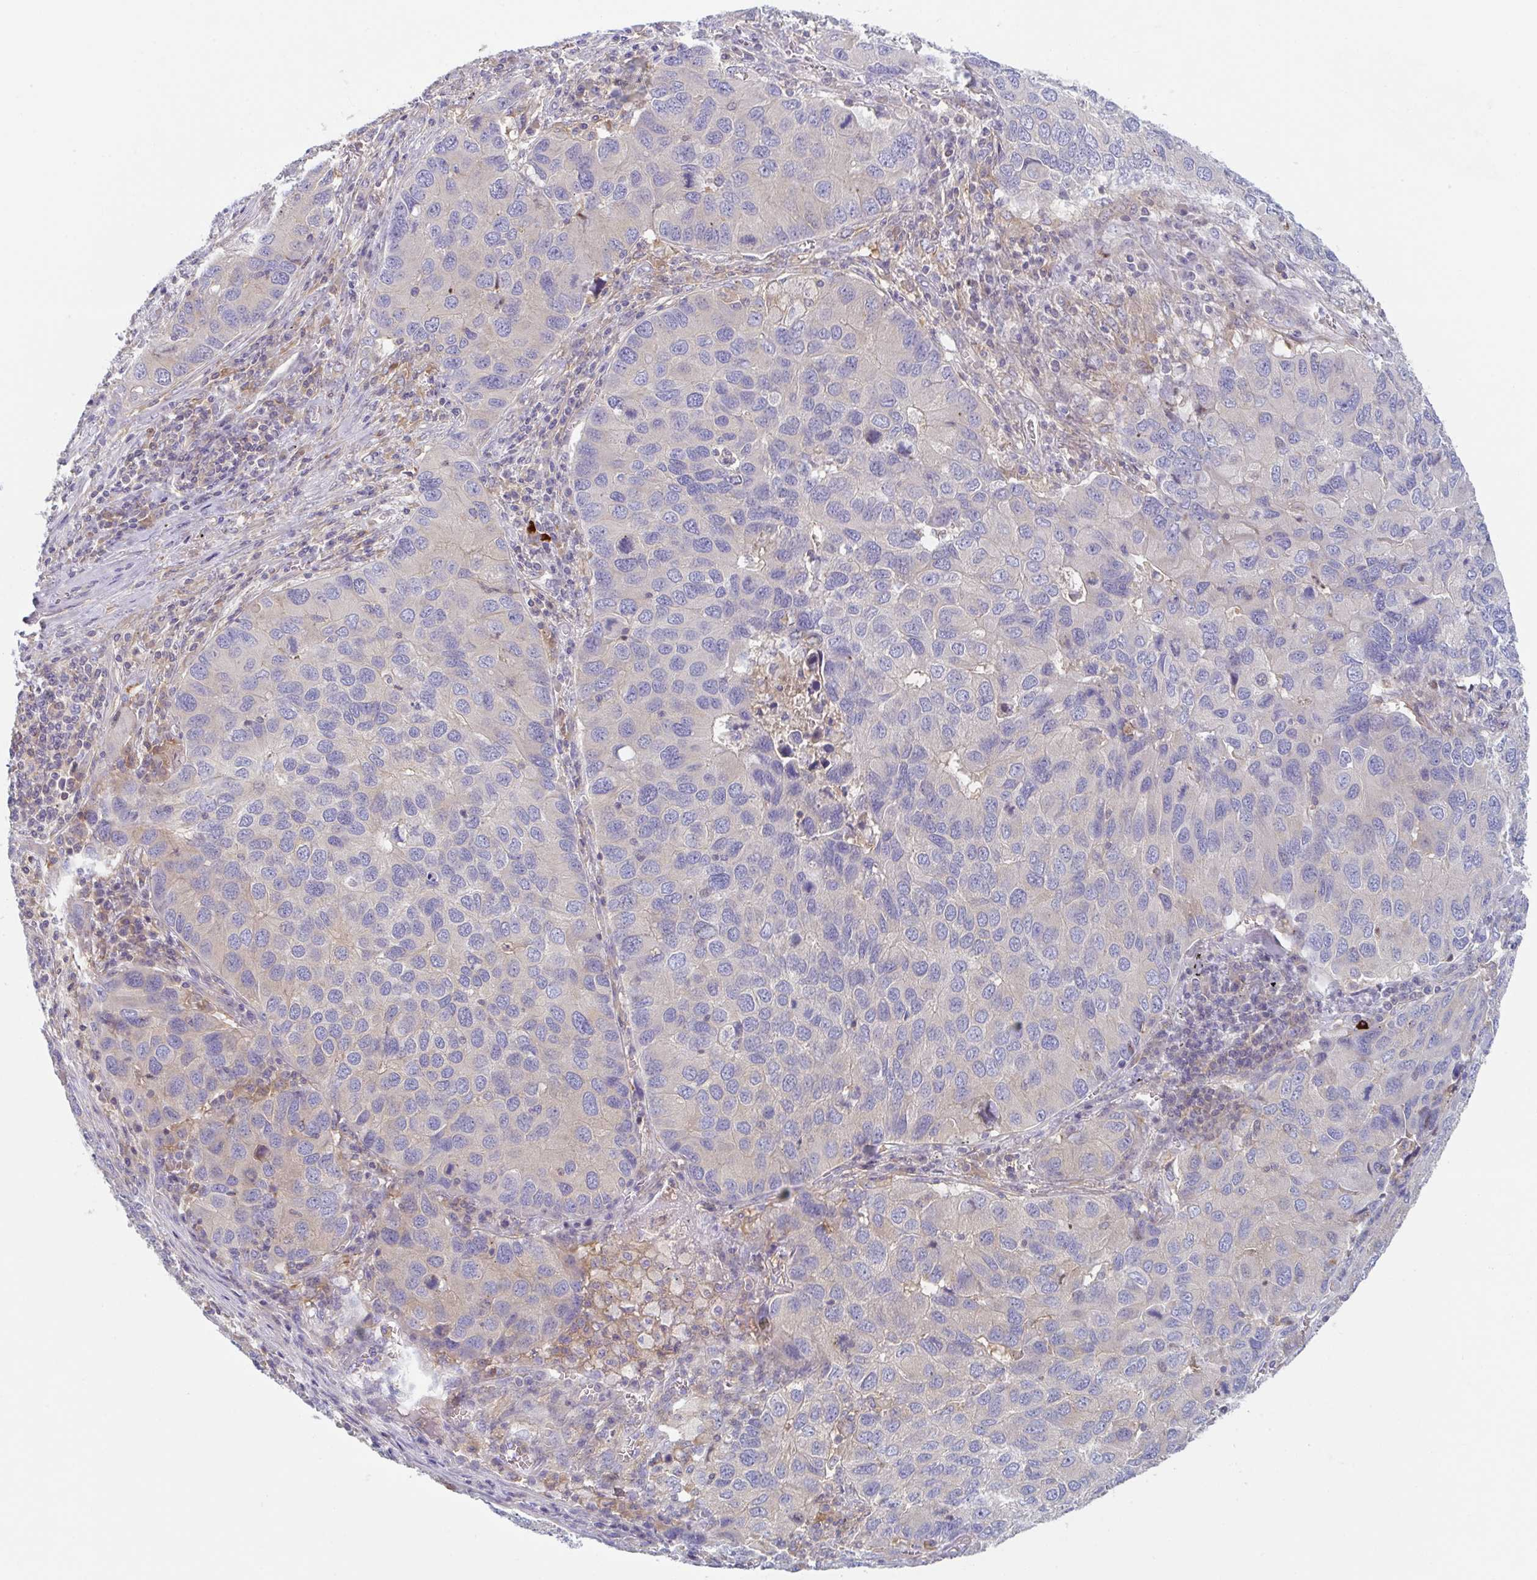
{"staining": {"intensity": "negative", "quantity": "none", "location": "none"}, "tissue": "lung cancer", "cell_type": "Tumor cells", "image_type": "cancer", "snomed": [{"axis": "morphology", "description": "Aneuploidy"}, {"axis": "morphology", "description": "Adenocarcinoma, NOS"}, {"axis": "topography", "description": "Lymph node"}, {"axis": "topography", "description": "Lung"}], "caption": "Tumor cells show no significant positivity in adenocarcinoma (lung).", "gene": "AMPD2", "patient": {"sex": "female", "age": 74}}